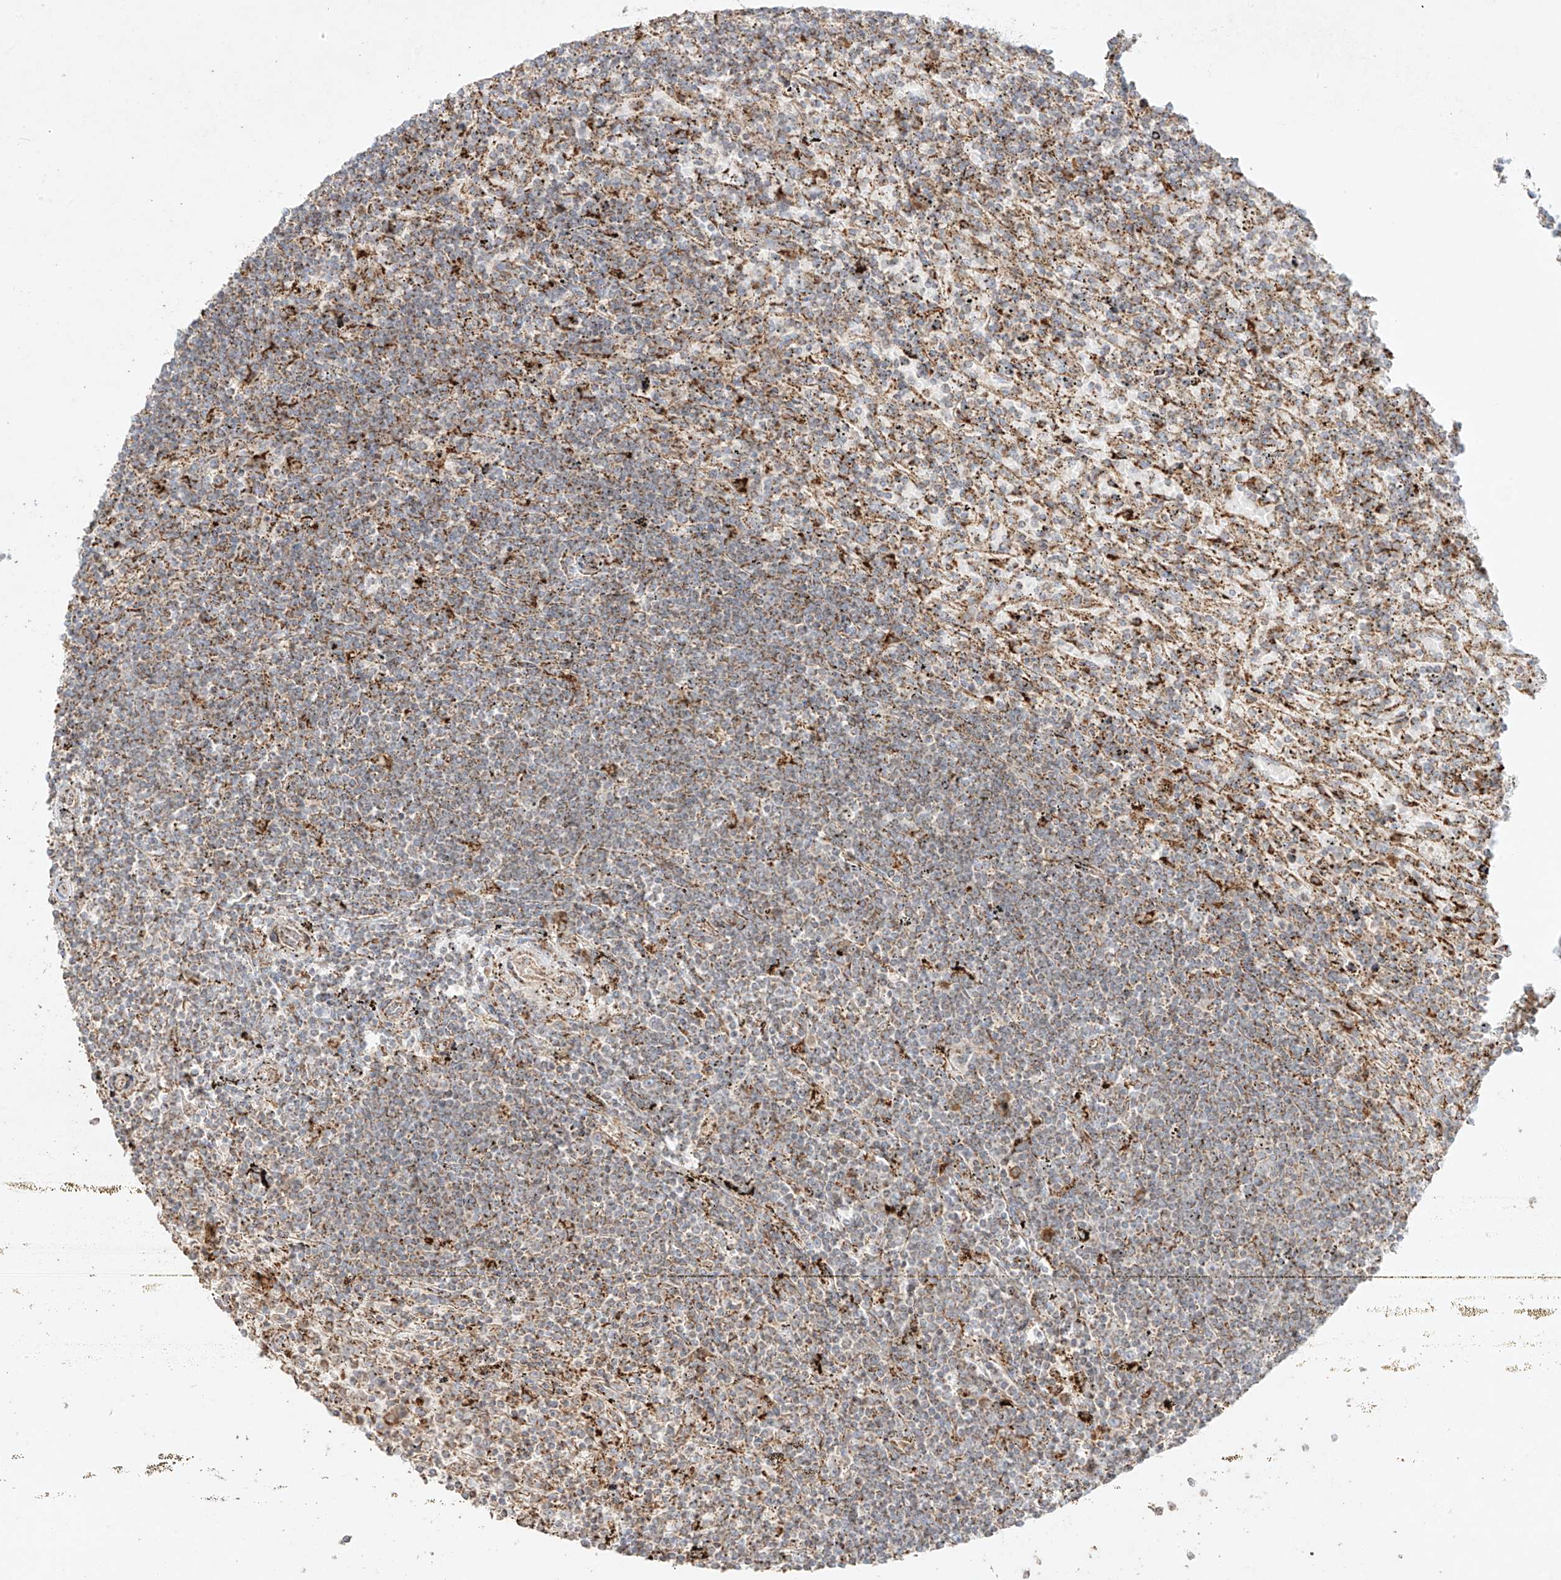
{"staining": {"intensity": "weak", "quantity": "25%-75%", "location": "cytoplasmic/membranous"}, "tissue": "lymphoma", "cell_type": "Tumor cells", "image_type": "cancer", "snomed": [{"axis": "morphology", "description": "Malignant lymphoma, non-Hodgkin's type, Low grade"}, {"axis": "topography", "description": "Spleen"}], "caption": "Malignant lymphoma, non-Hodgkin's type (low-grade) tissue exhibits weak cytoplasmic/membranous expression in approximately 25%-75% of tumor cells, visualized by immunohistochemistry.", "gene": "COLGALT2", "patient": {"sex": "male", "age": 76}}